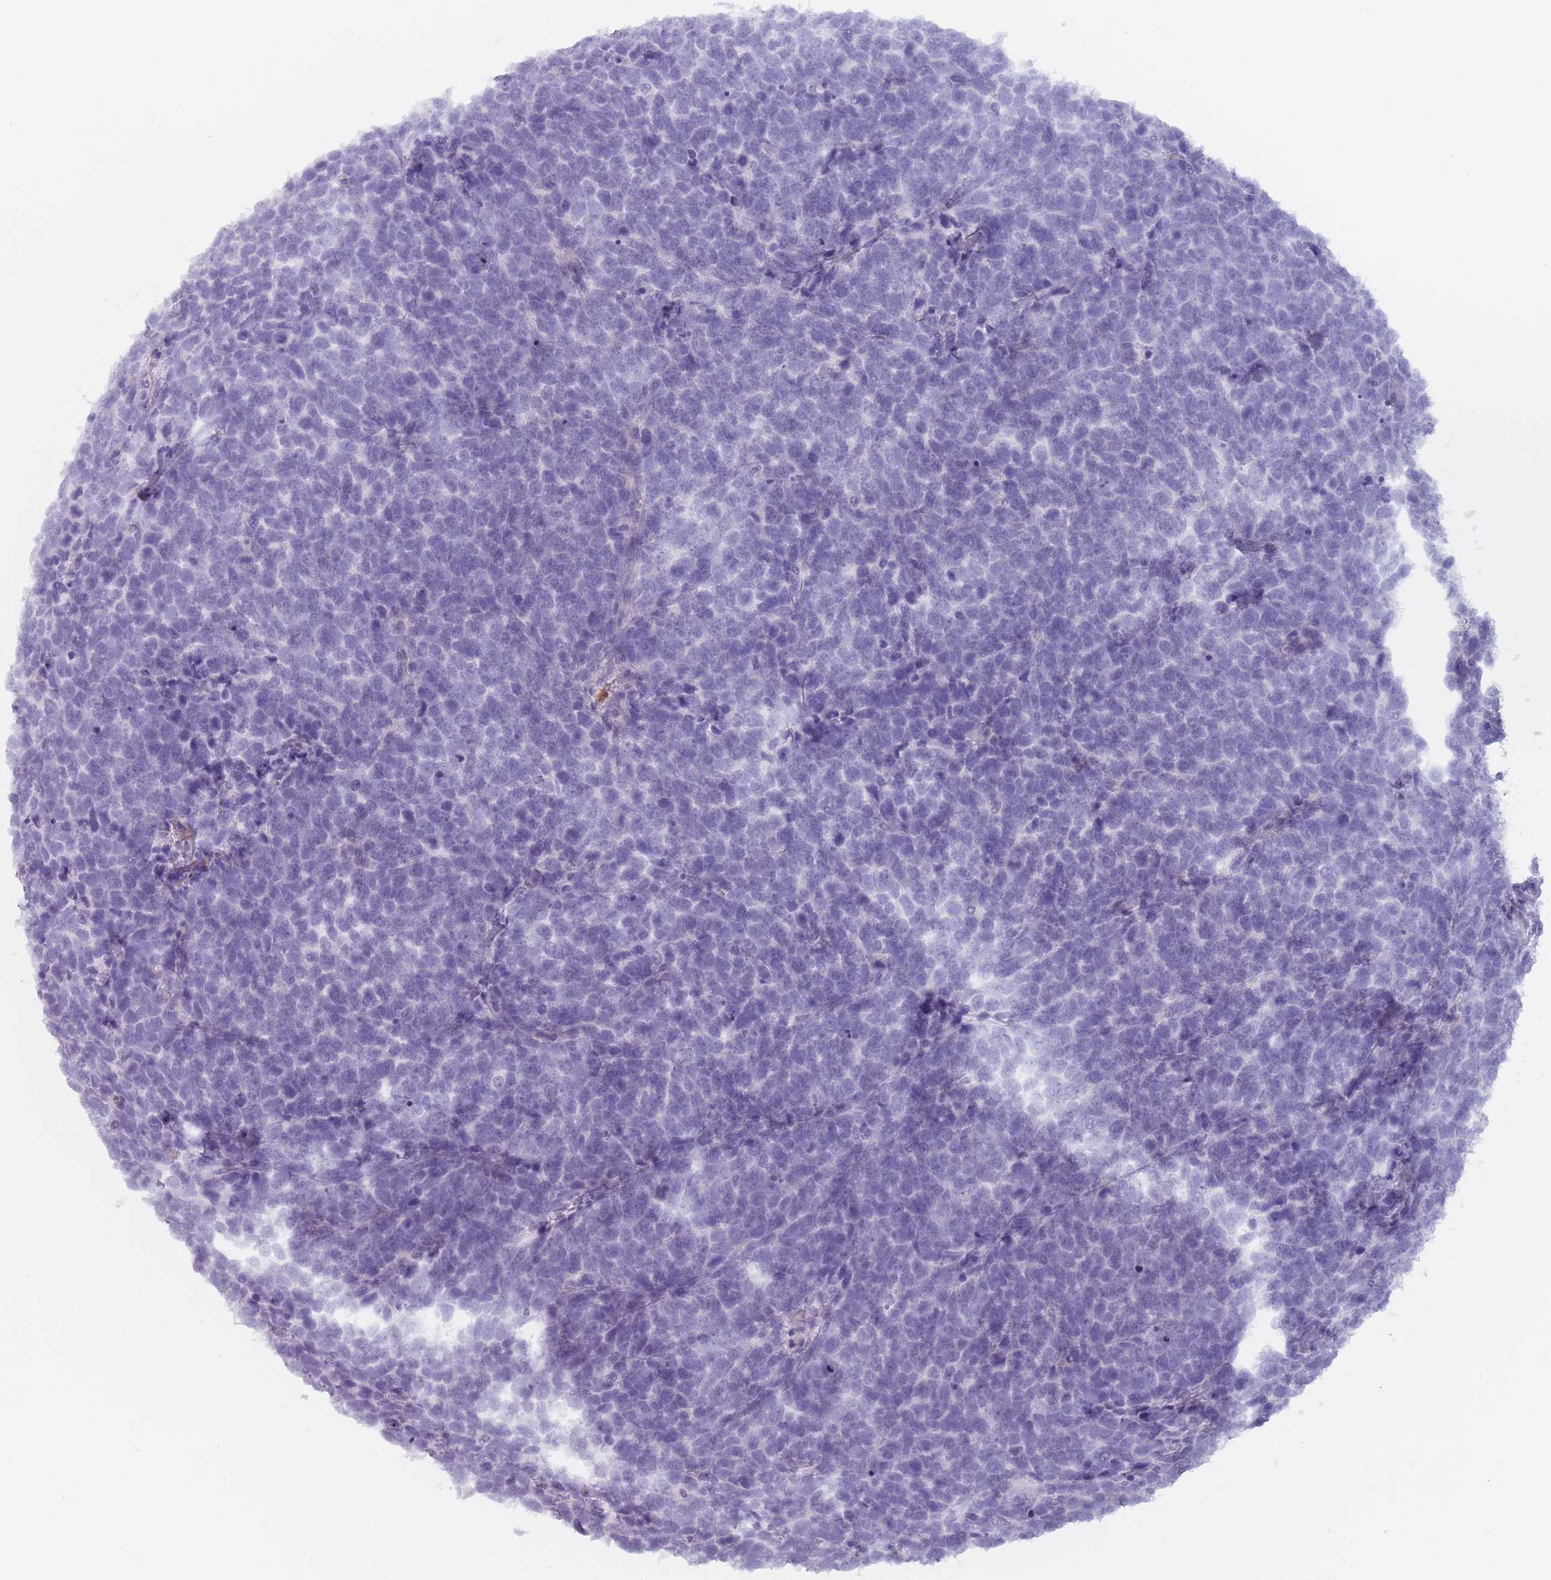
{"staining": {"intensity": "negative", "quantity": "none", "location": "none"}, "tissue": "urothelial cancer", "cell_type": "Tumor cells", "image_type": "cancer", "snomed": [{"axis": "morphology", "description": "Urothelial carcinoma, High grade"}, {"axis": "topography", "description": "Urinary bladder"}], "caption": "Micrograph shows no significant protein positivity in tumor cells of high-grade urothelial carcinoma. The staining is performed using DAB (3,3'-diaminobenzidine) brown chromogen with nuclei counter-stained in using hematoxylin.", "gene": "ZNF584", "patient": {"sex": "female", "age": 82}}